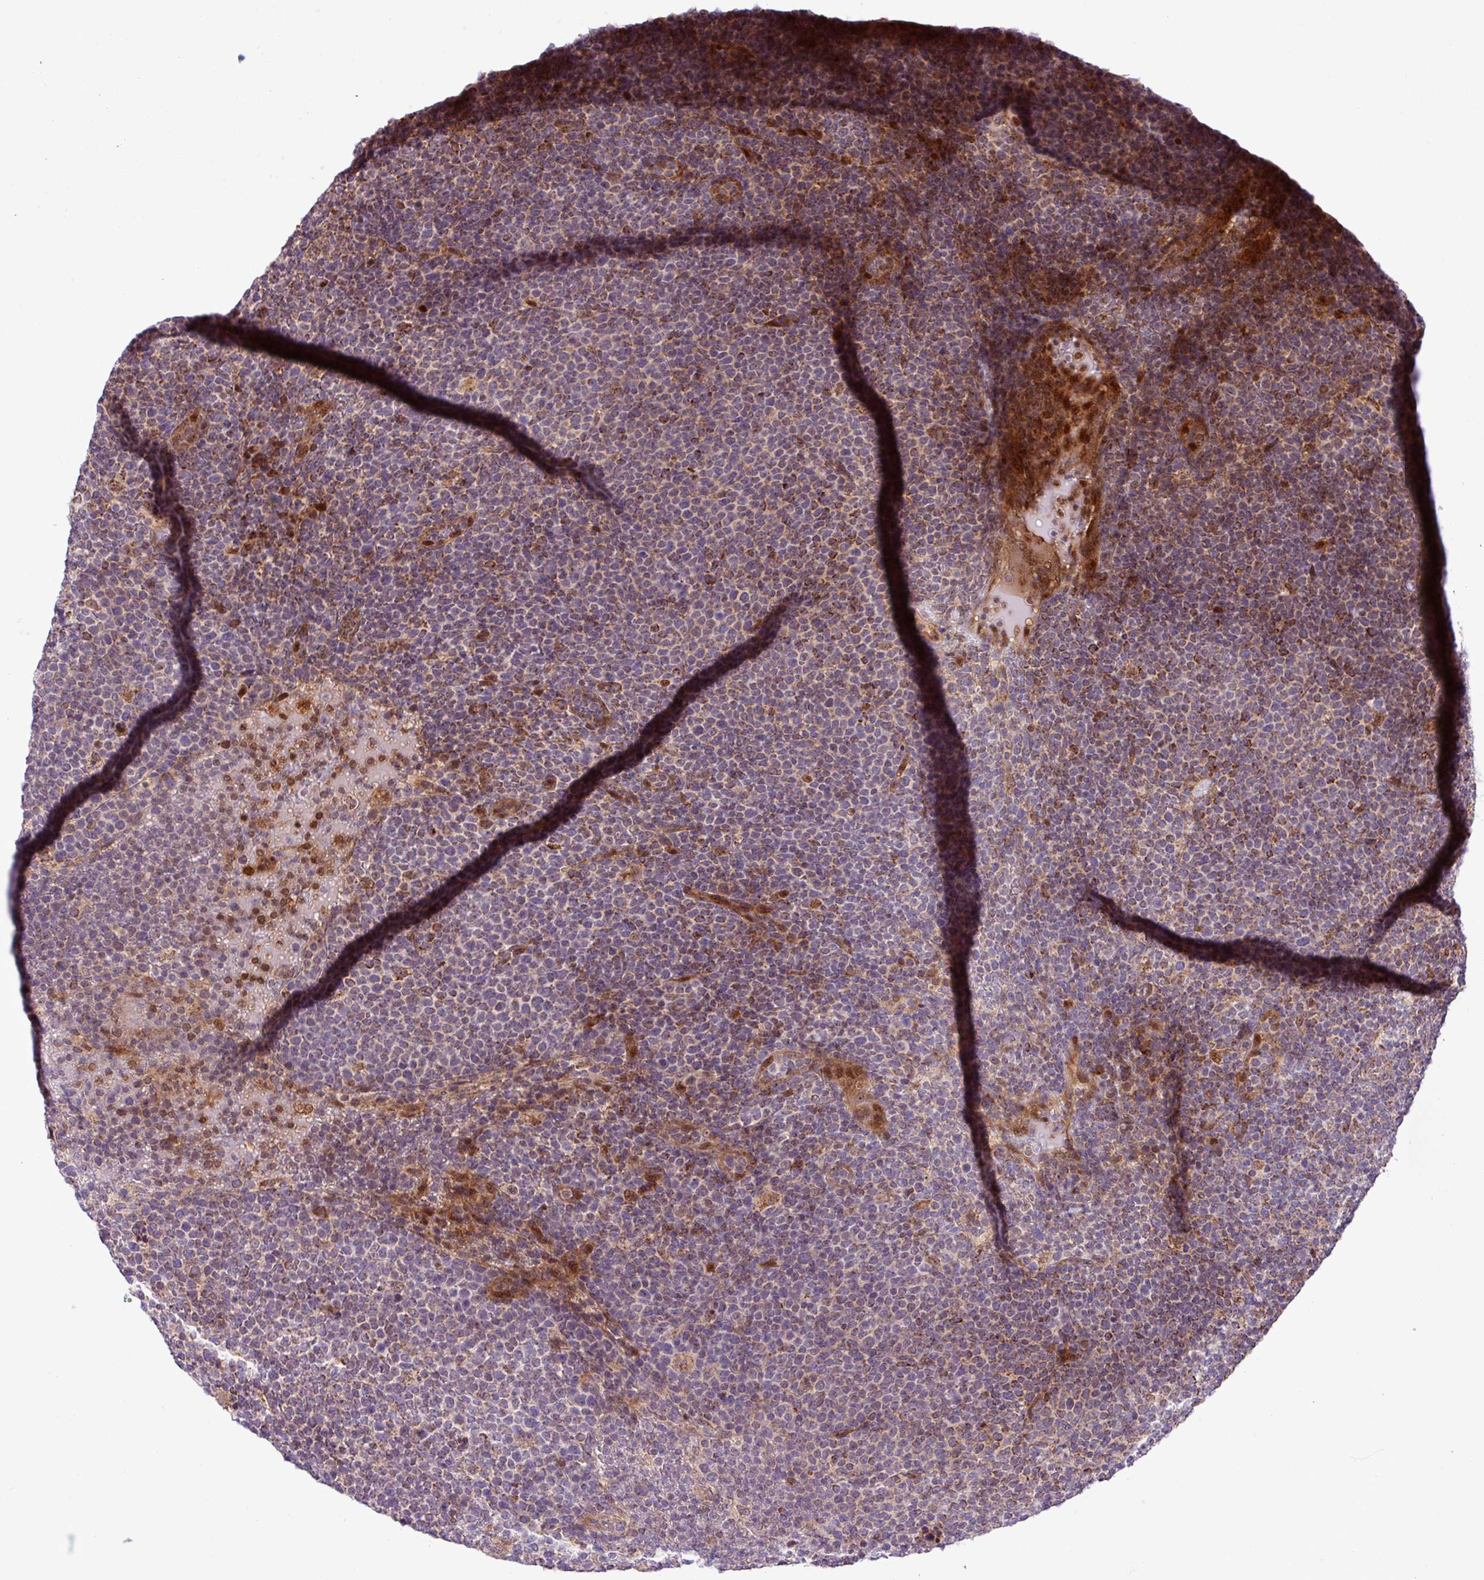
{"staining": {"intensity": "moderate", "quantity": "<25%", "location": "cytoplasmic/membranous"}, "tissue": "lymphoma", "cell_type": "Tumor cells", "image_type": "cancer", "snomed": [{"axis": "morphology", "description": "Malignant lymphoma, non-Hodgkin's type, High grade"}, {"axis": "topography", "description": "Lymph node"}], "caption": "Protein expression analysis of lymphoma reveals moderate cytoplasmic/membranous staining in about <25% of tumor cells.", "gene": "B3GNT9", "patient": {"sex": "male", "age": 61}}